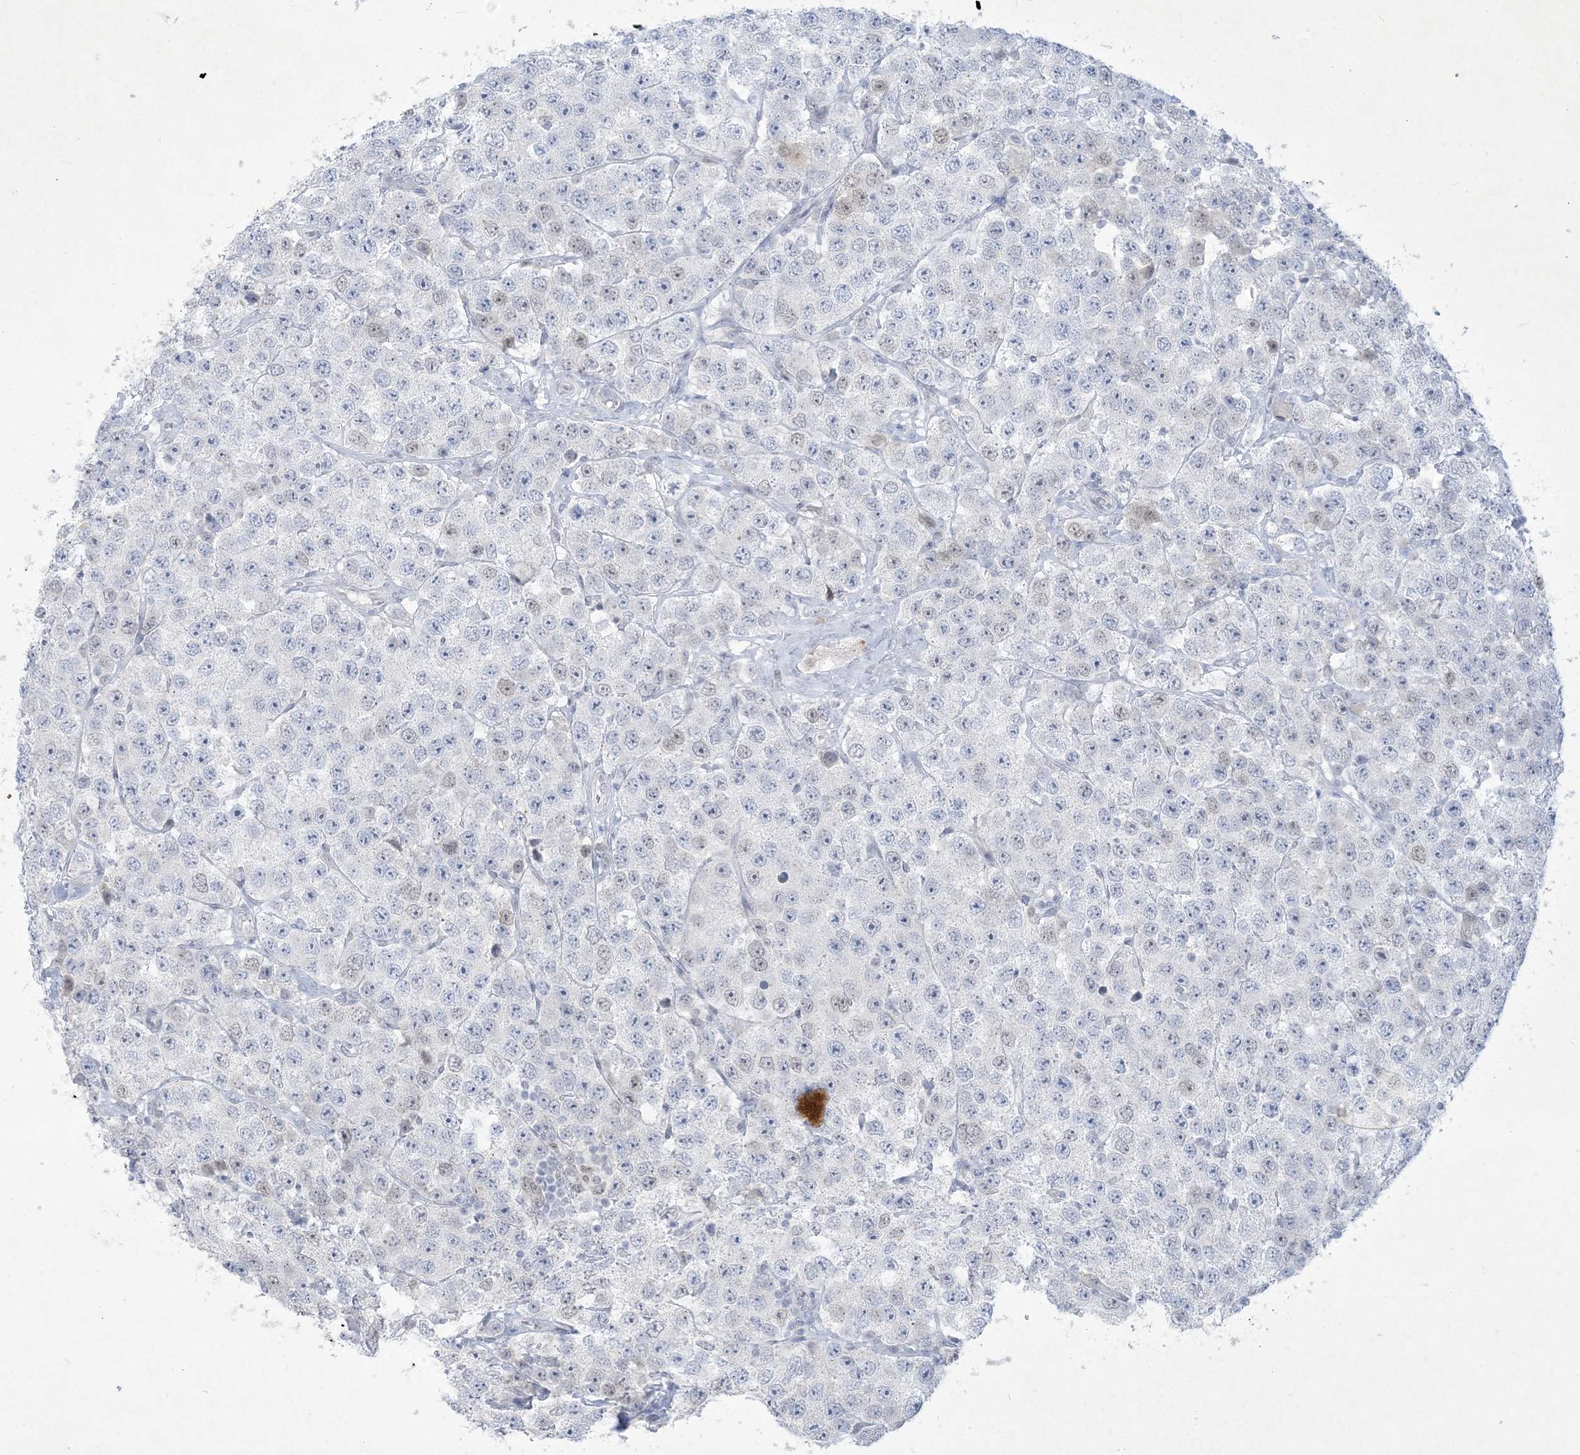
{"staining": {"intensity": "weak", "quantity": "<25%", "location": "nuclear"}, "tissue": "testis cancer", "cell_type": "Tumor cells", "image_type": "cancer", "snomed": [{"axis": "morphology", "description": "Seminoma, NOS"}, {"axis": "topography", "description": "Testis"}], "caption": "High magnification brightfield microscopy of testis cancer stained with DAB (3,3'-diaminobenzidine) (brown) and counterstained with hematoxylin (blue): tumor cells show no significant positivity. (Stains: DAB IHC with hematoxylin counter stain, Microscopy: brightfield microscopy at high magnification).", "gene": "HOMEZ", "patient": {"sex": "male", "age": 28}}